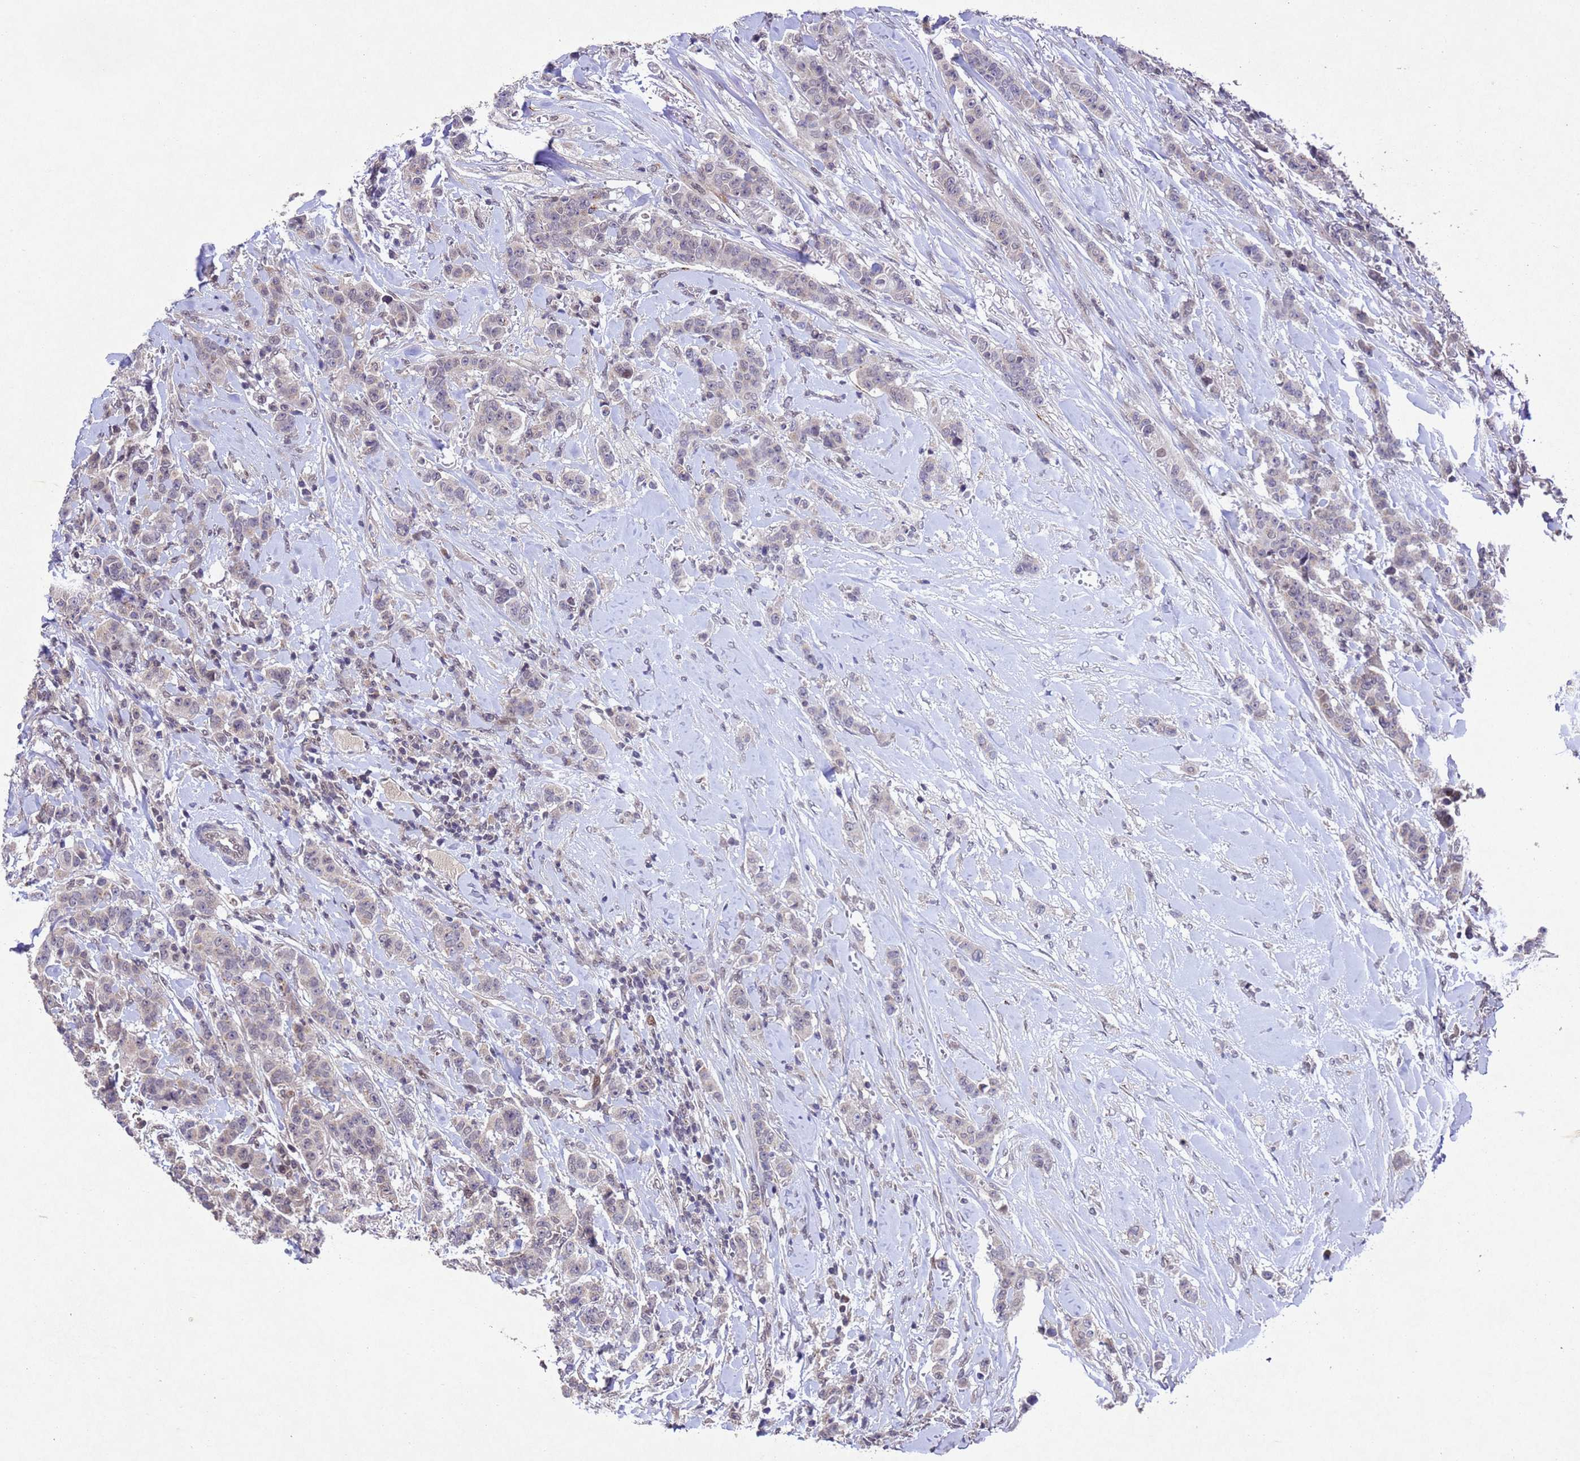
{"staining": {"intensity": "weak", "quantity": "<25%", "location": "cytoplasmic/membranous,nuclear"}, "tissue": "breast cancer", "cell_type": "Tumor cells", "image_type": "cancer", "snomed": [{"axis": "morphology", "description": "Duct carcinoma"}, {"axis": "topography", "description": "Breast"}], "caption": "Tumor cells are negative for protein expression in human invasive ductal carcinoma (breast).", "gene": "TBK1", "patient": {"sex": "female", "age": 40}}